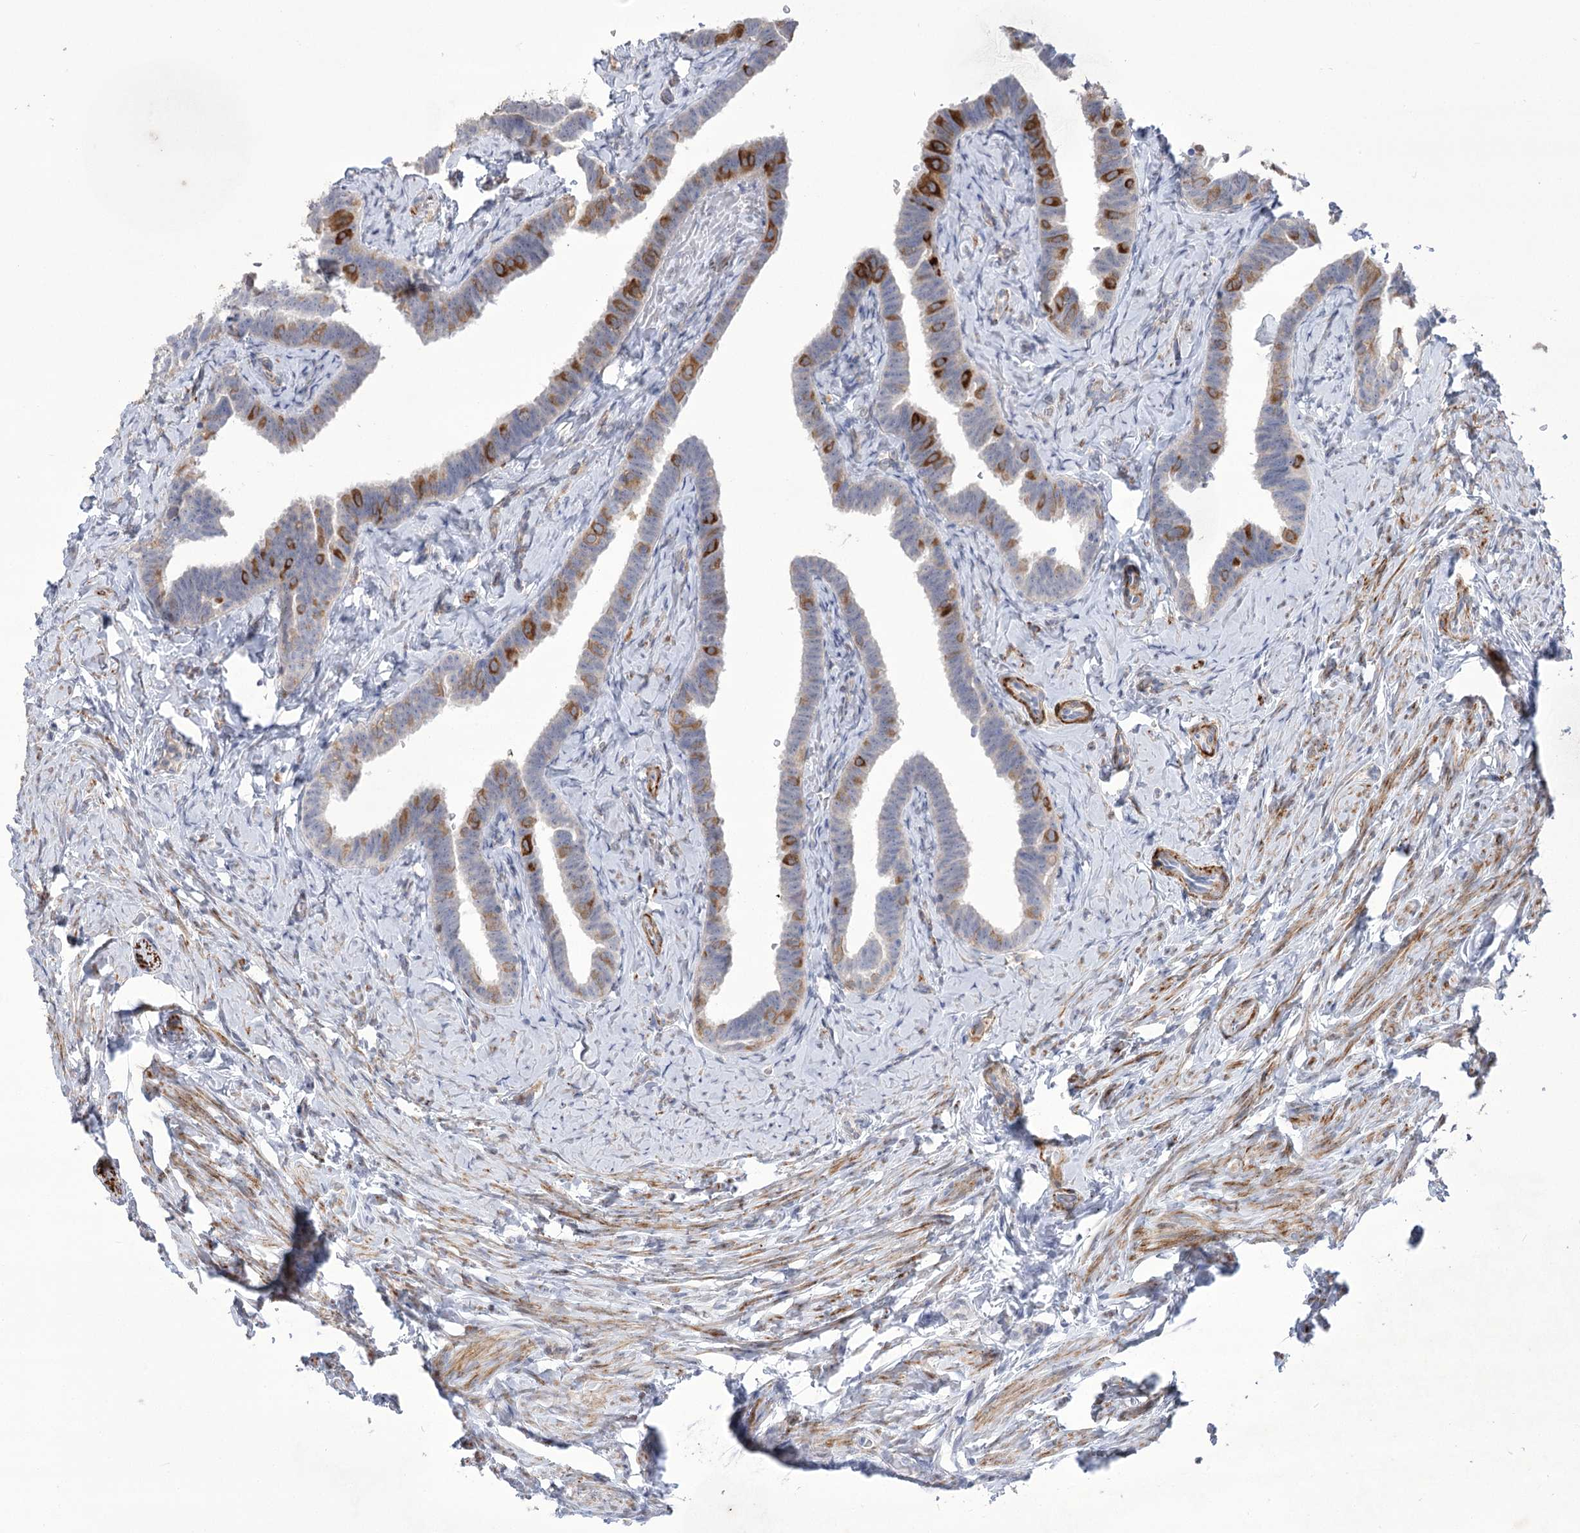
{"staining": {"intensity": "moderate", "quantity": "<25%", "location": "cytoplasmic/membranous"}, "tissue": "fallopian tube", "cell_type": "Glandular cells", "image_type": "normal", "snomed": [{"axis": "morphology", "description": "Normal tissue, NOS"}, {"axis": "topography", "description": "Fallopian tube"}], "caption": "Moderate cytoplasmic/membranous positivity is identified in approximately <25% of glandular cells in benign fallopian tube. The staining is performed using DAB (3,3'-diaminobenzidine) brown chromogen to label protein expression. The nuclei are counter-stained blue using hematoxylin.", "gene": "ANGPTL3", "patient": {"sex": "female", "age": 39}}